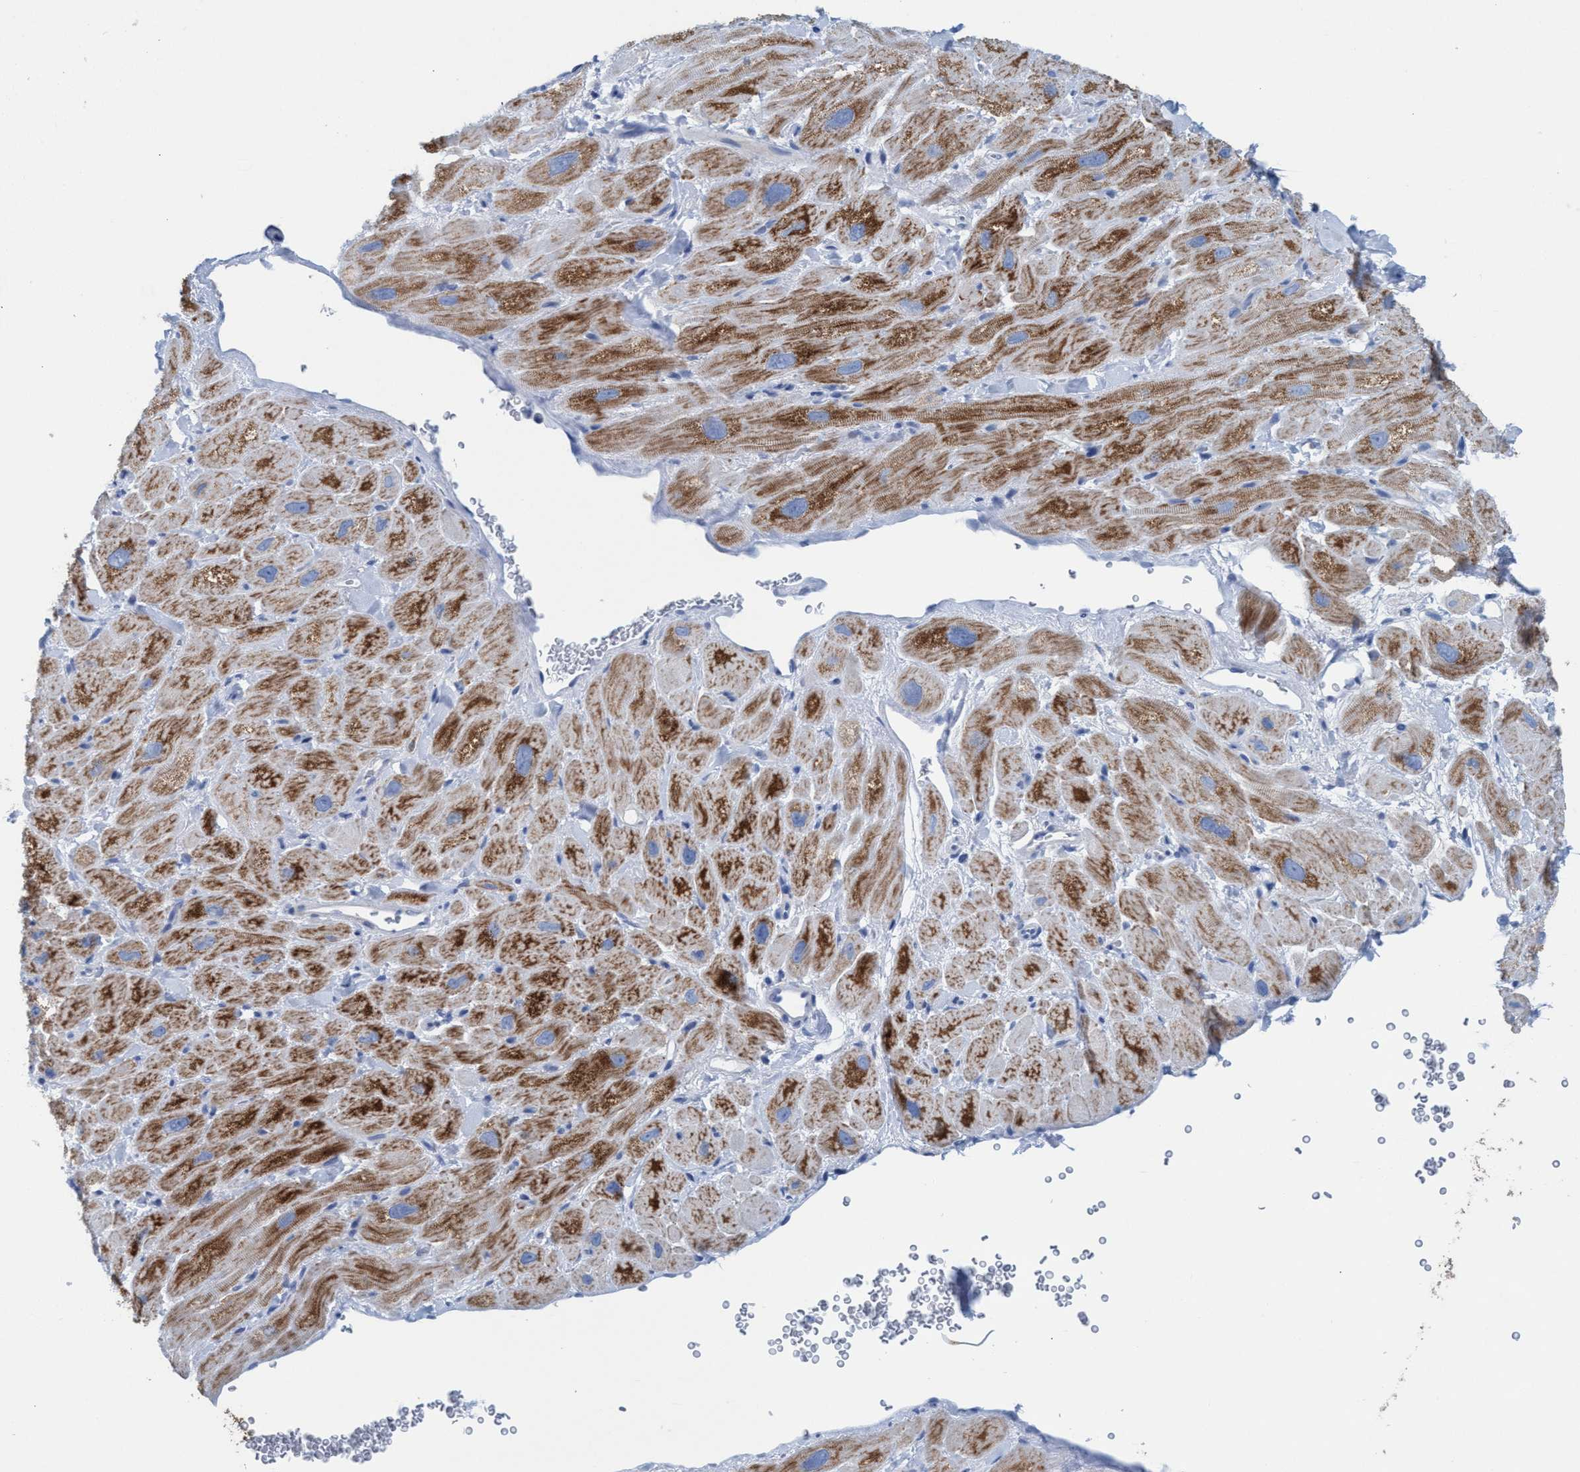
{"staining": {"intensity": "strong", "quantity": ">75%", "location": "cytoplasmic/membranous"}, "tissue": "heart muscle", "cell_type": "Cardiomyocytes", "image_type": "normal", "snomed": [{"axis": "morphology", "description": "Normal tissue, NOS"}, {"axis": "topography", "description": "Heart"}], "caption": "This image shows immunohistochemistry staining of unremarkable human heart muscle, with high strong cytoplasmic/membranous positivity in about >75% of cardiomyocytes.", "gene": "GGA3", "patient": {"sex": "male", "age": 49}}